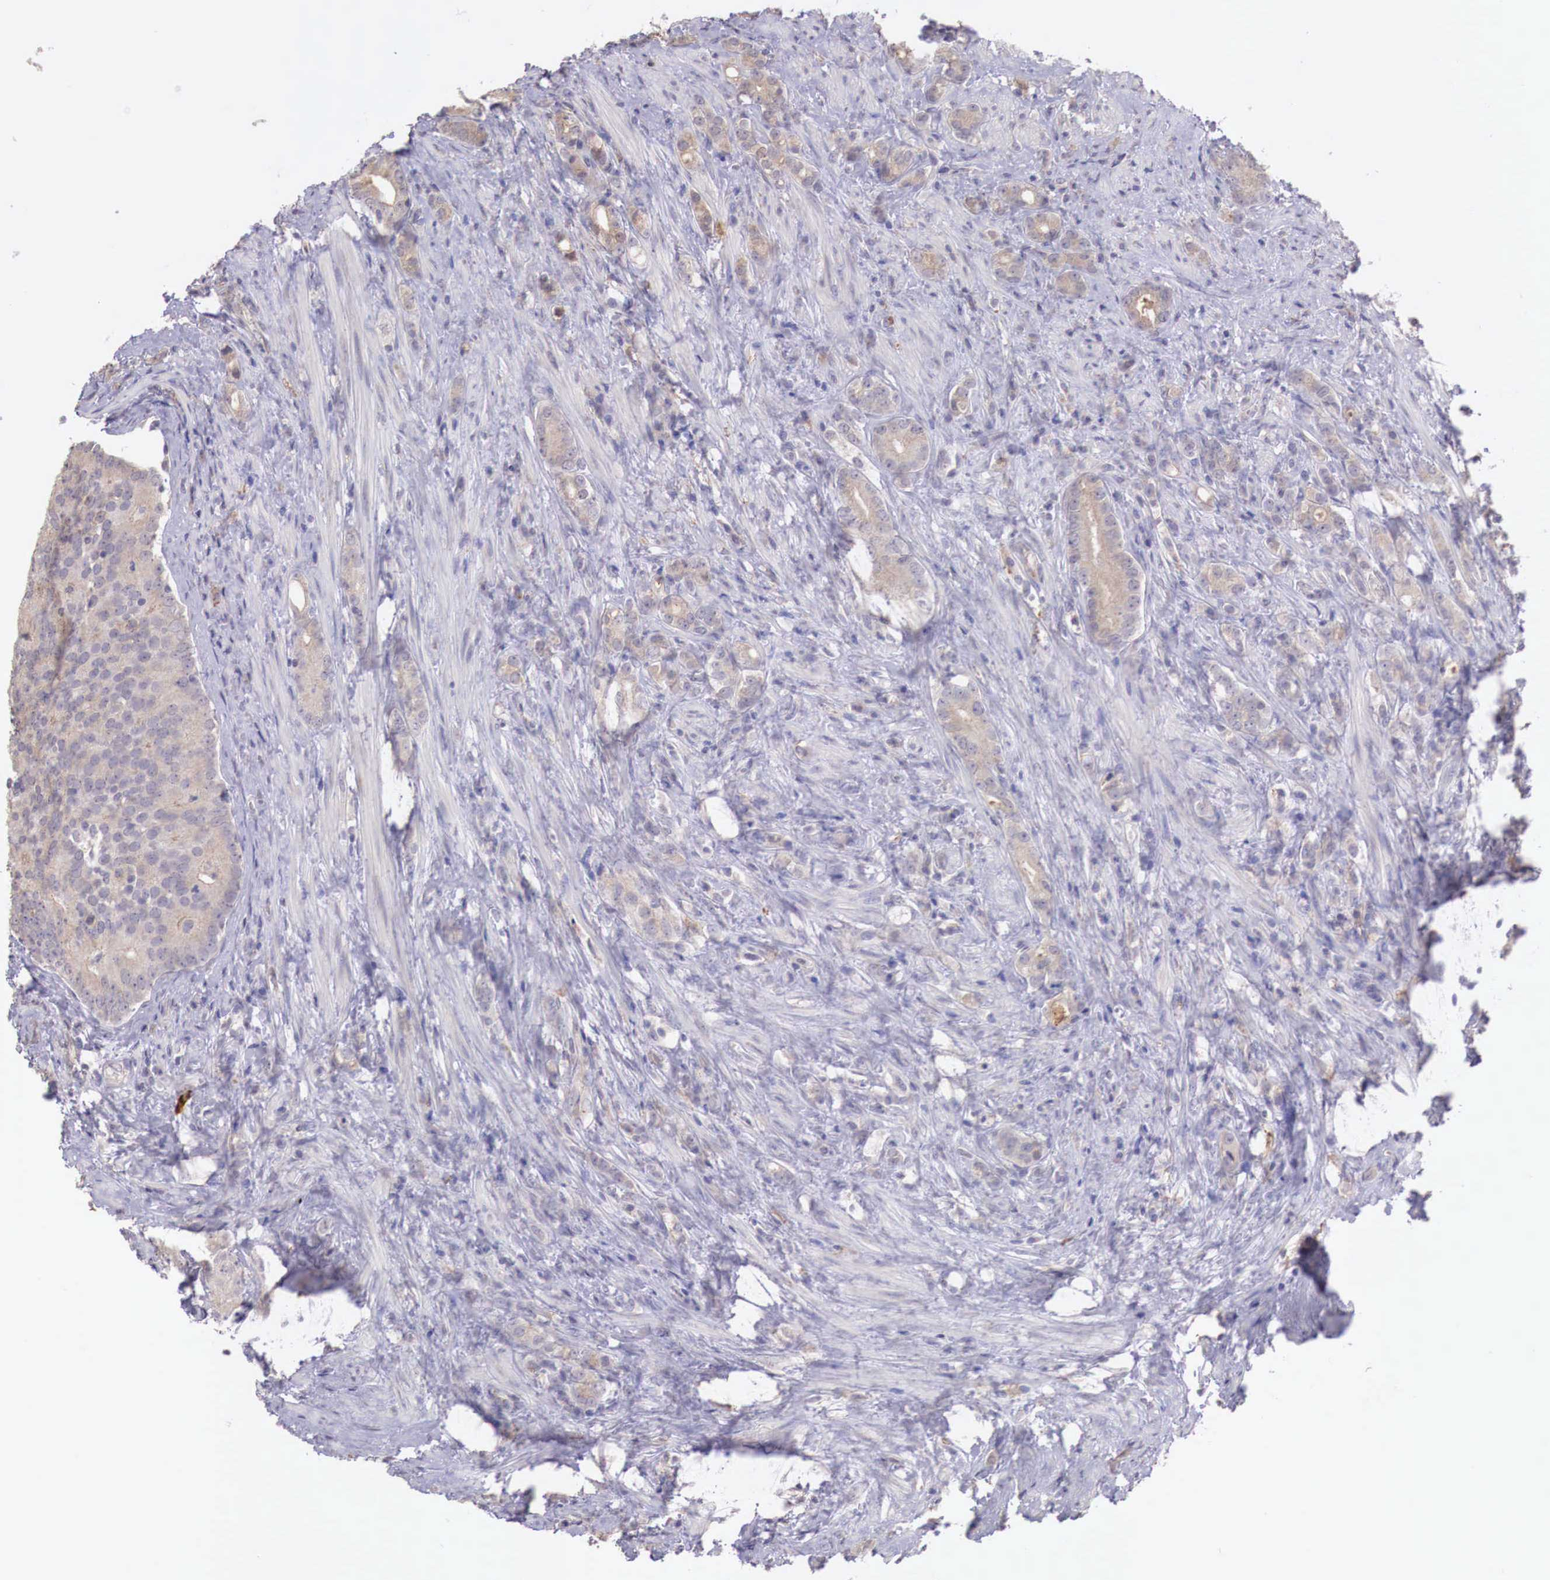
{"staining": {"intensity": "weak", "quantity": "25%-75%", "location": "cytoplasmic/membranous"}, "tissue": "prostate cancer", "cell_type": "Tumor cells", "image_type": "cancer", "snomed": [{"axis": "morphology", "description": "Adenocarcinoma, Medium grade"}, {"axis": "topography", "description": "Prostate"}], "caption": "Human prostate cancer stained with a protein marker demonstrates weak staining in tumor cells.", "gene": "CHRDL1", "patient": {"sex": "male", "age": 59}}